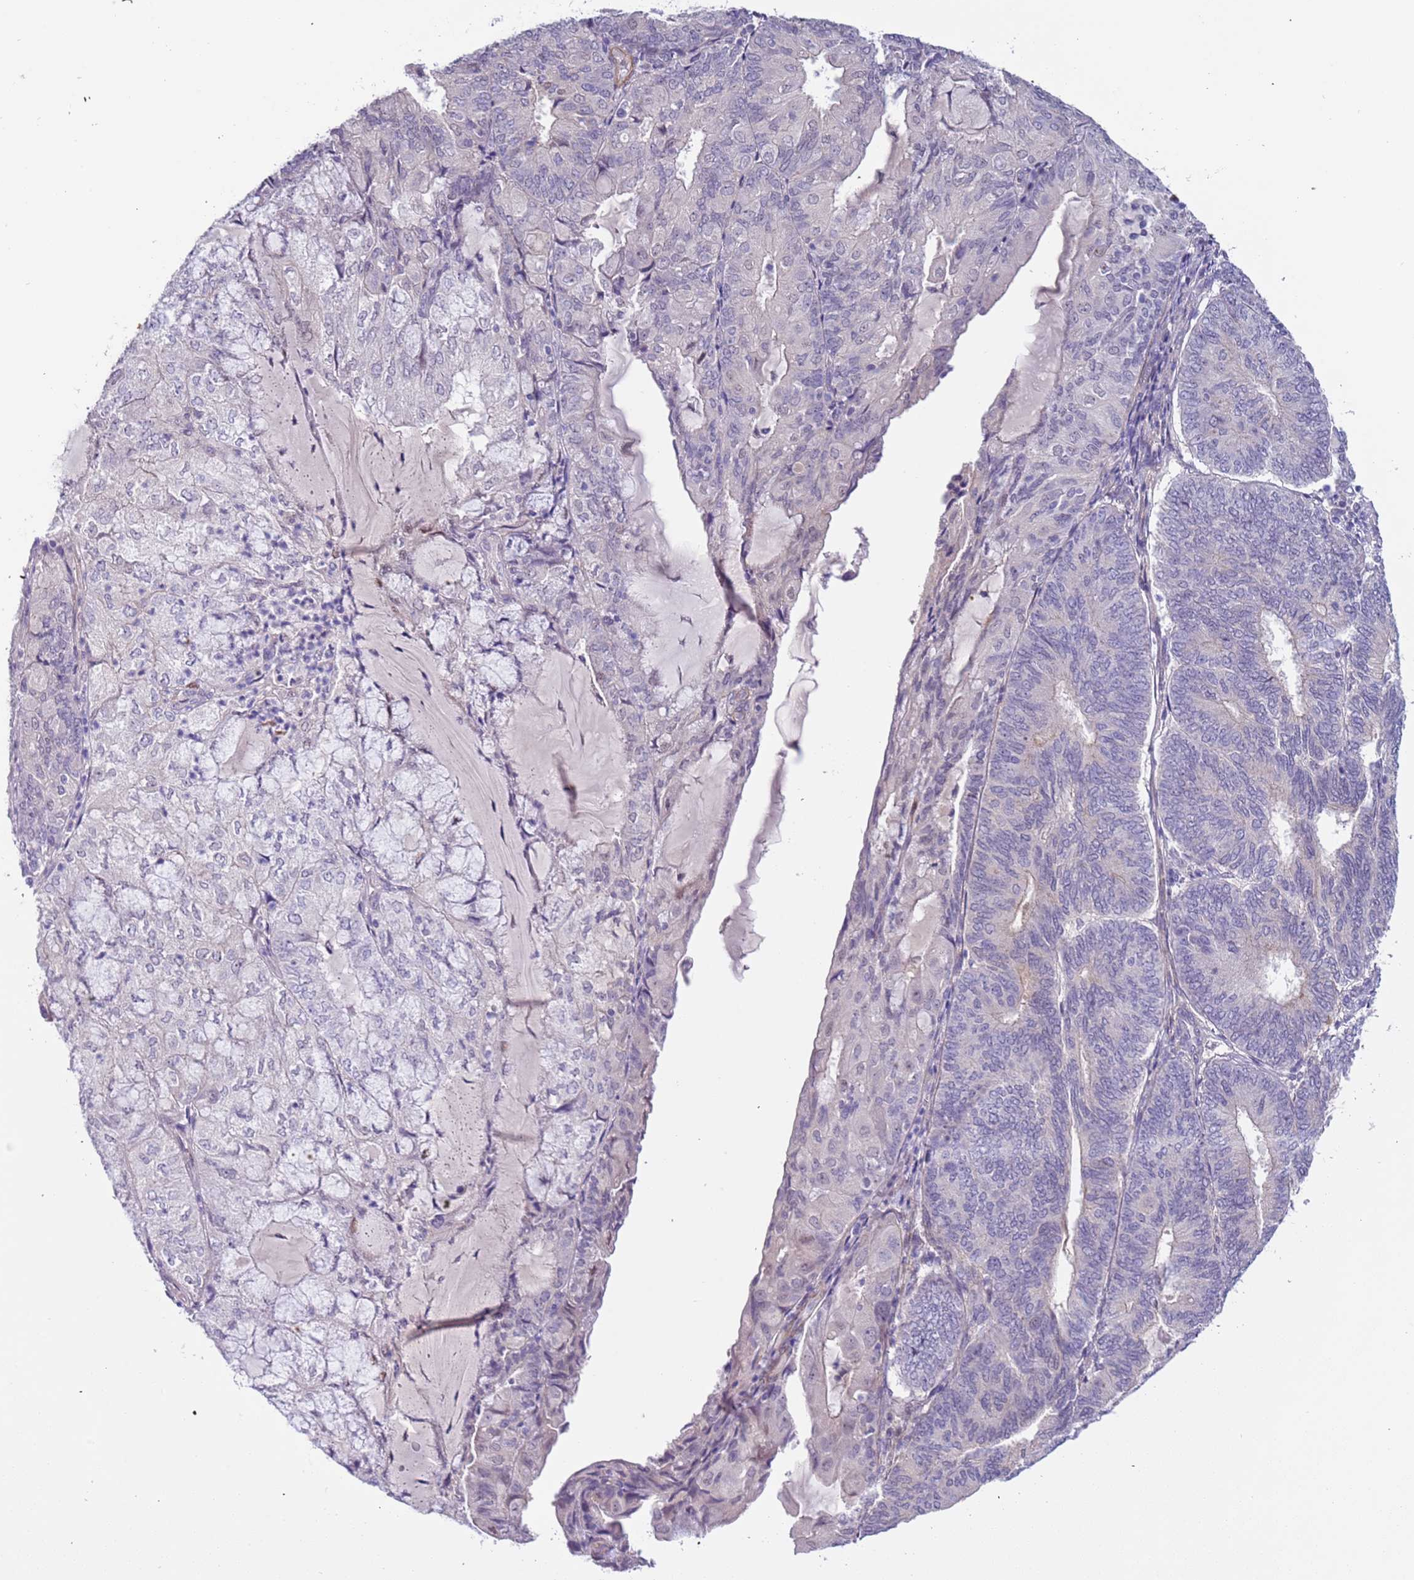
{"staining": {"intensity": "negative", "quantity": "none", "location": "none"}, "tissue": "endometrial cancer", "cell_type": "Tumor cells", "image_type": "cancer", "snomed": [{"axis": "morphology", "description": "Adenocarcinoma, NOS"}, {"axis": "topography", "description": "Endometrium"}], "caption": "Tumor cells are negative for brown protein staining in endometrial adenocarcinoma.", "gene": "PLEKHH1", "patient": {"sex": "female", "age": 81}}